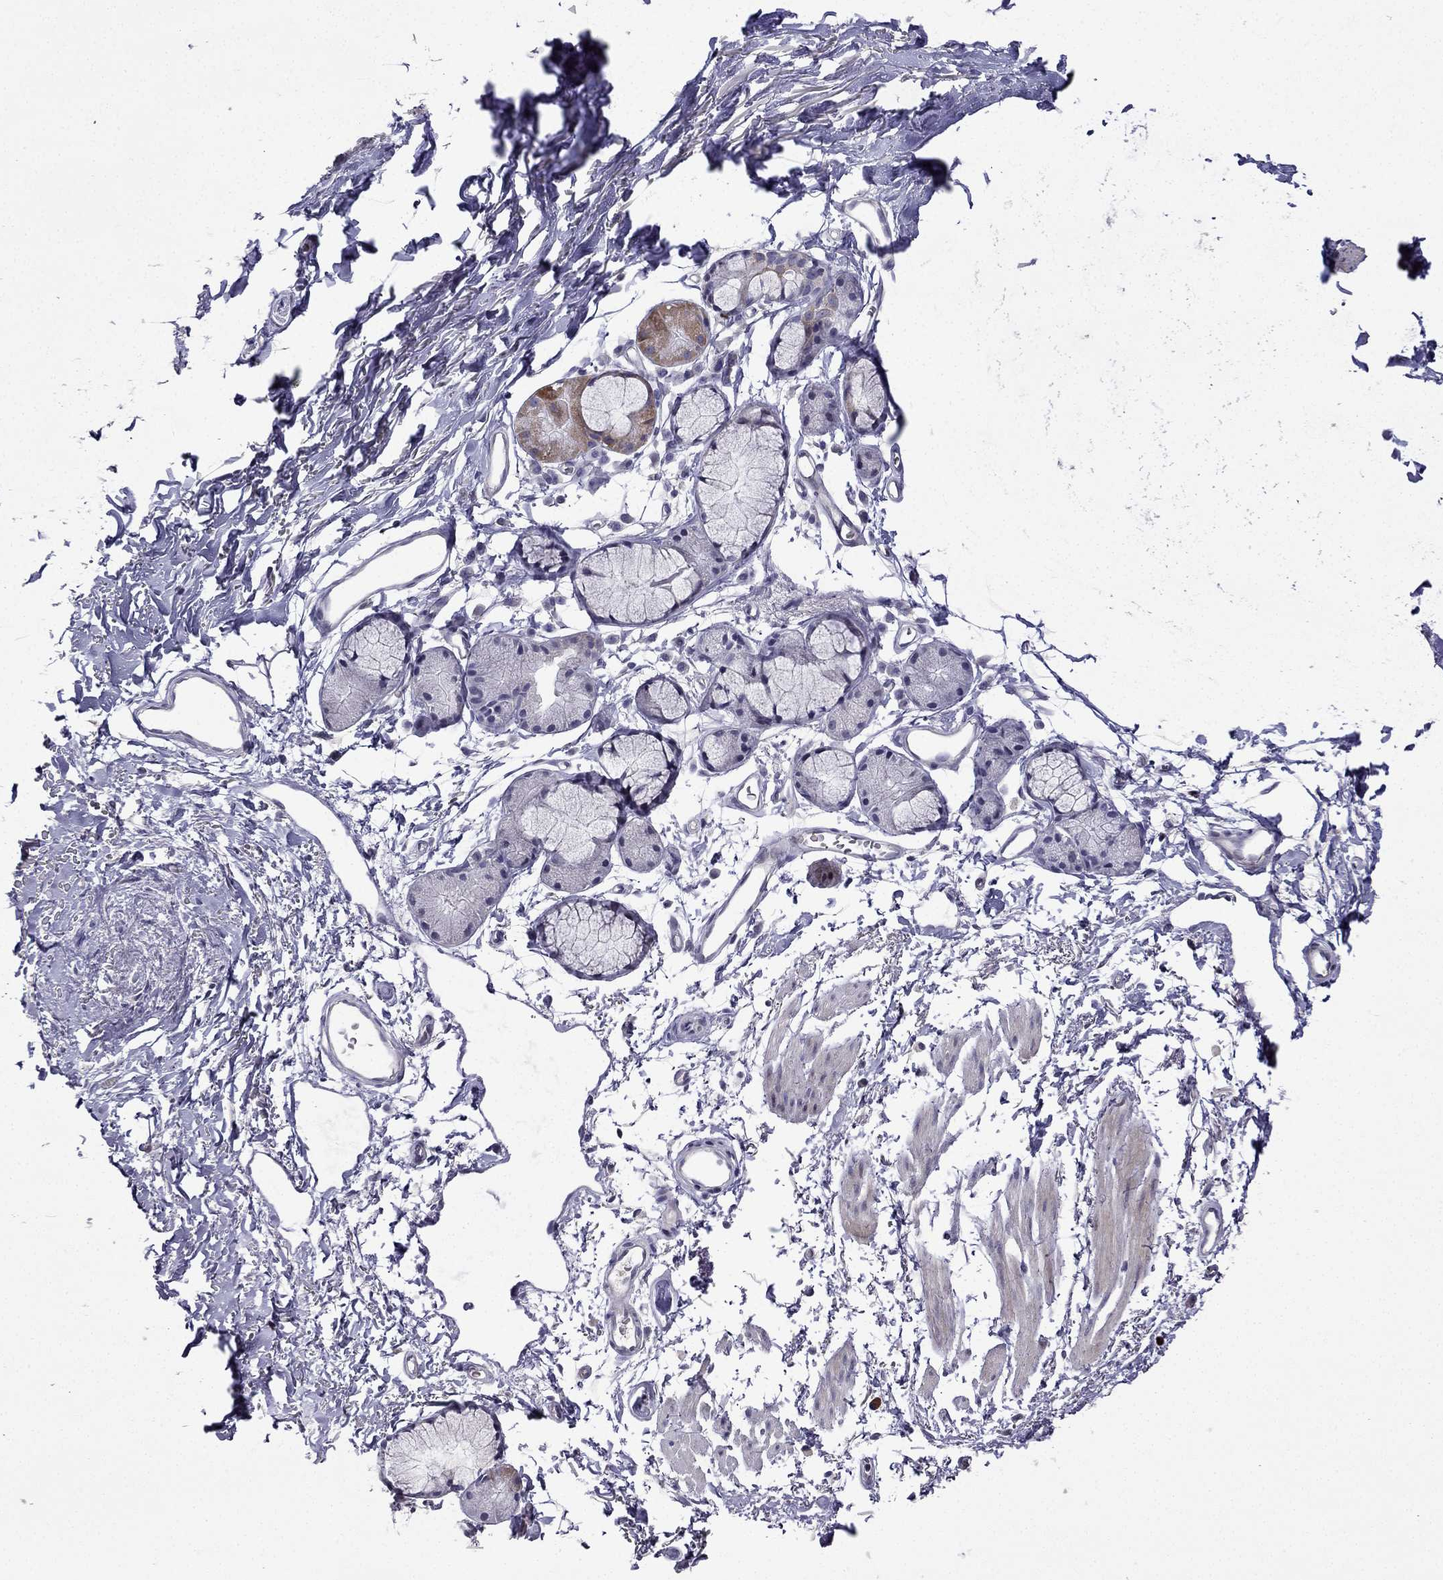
{"staining": {"intensity": "negative", "quantity": "none", "location": "none"}, "tissue": "soft tissue", "cell_type": "Fibroblasts", "image_type": "normal", "snomed": [{"axis": "morphology", "description": "Normal tissue, NOS"}, {"axis": "topography", "description": "Cartilage tissue"}, {"axis": "topography", "description": "Bronchus"}], "caption": "Human soft tissue stained for a protein using immunohistochemistry reveals no expression in fibroblasts.", "gene": "UHRF1", "patient": {"sex": "female", "age": 79}}